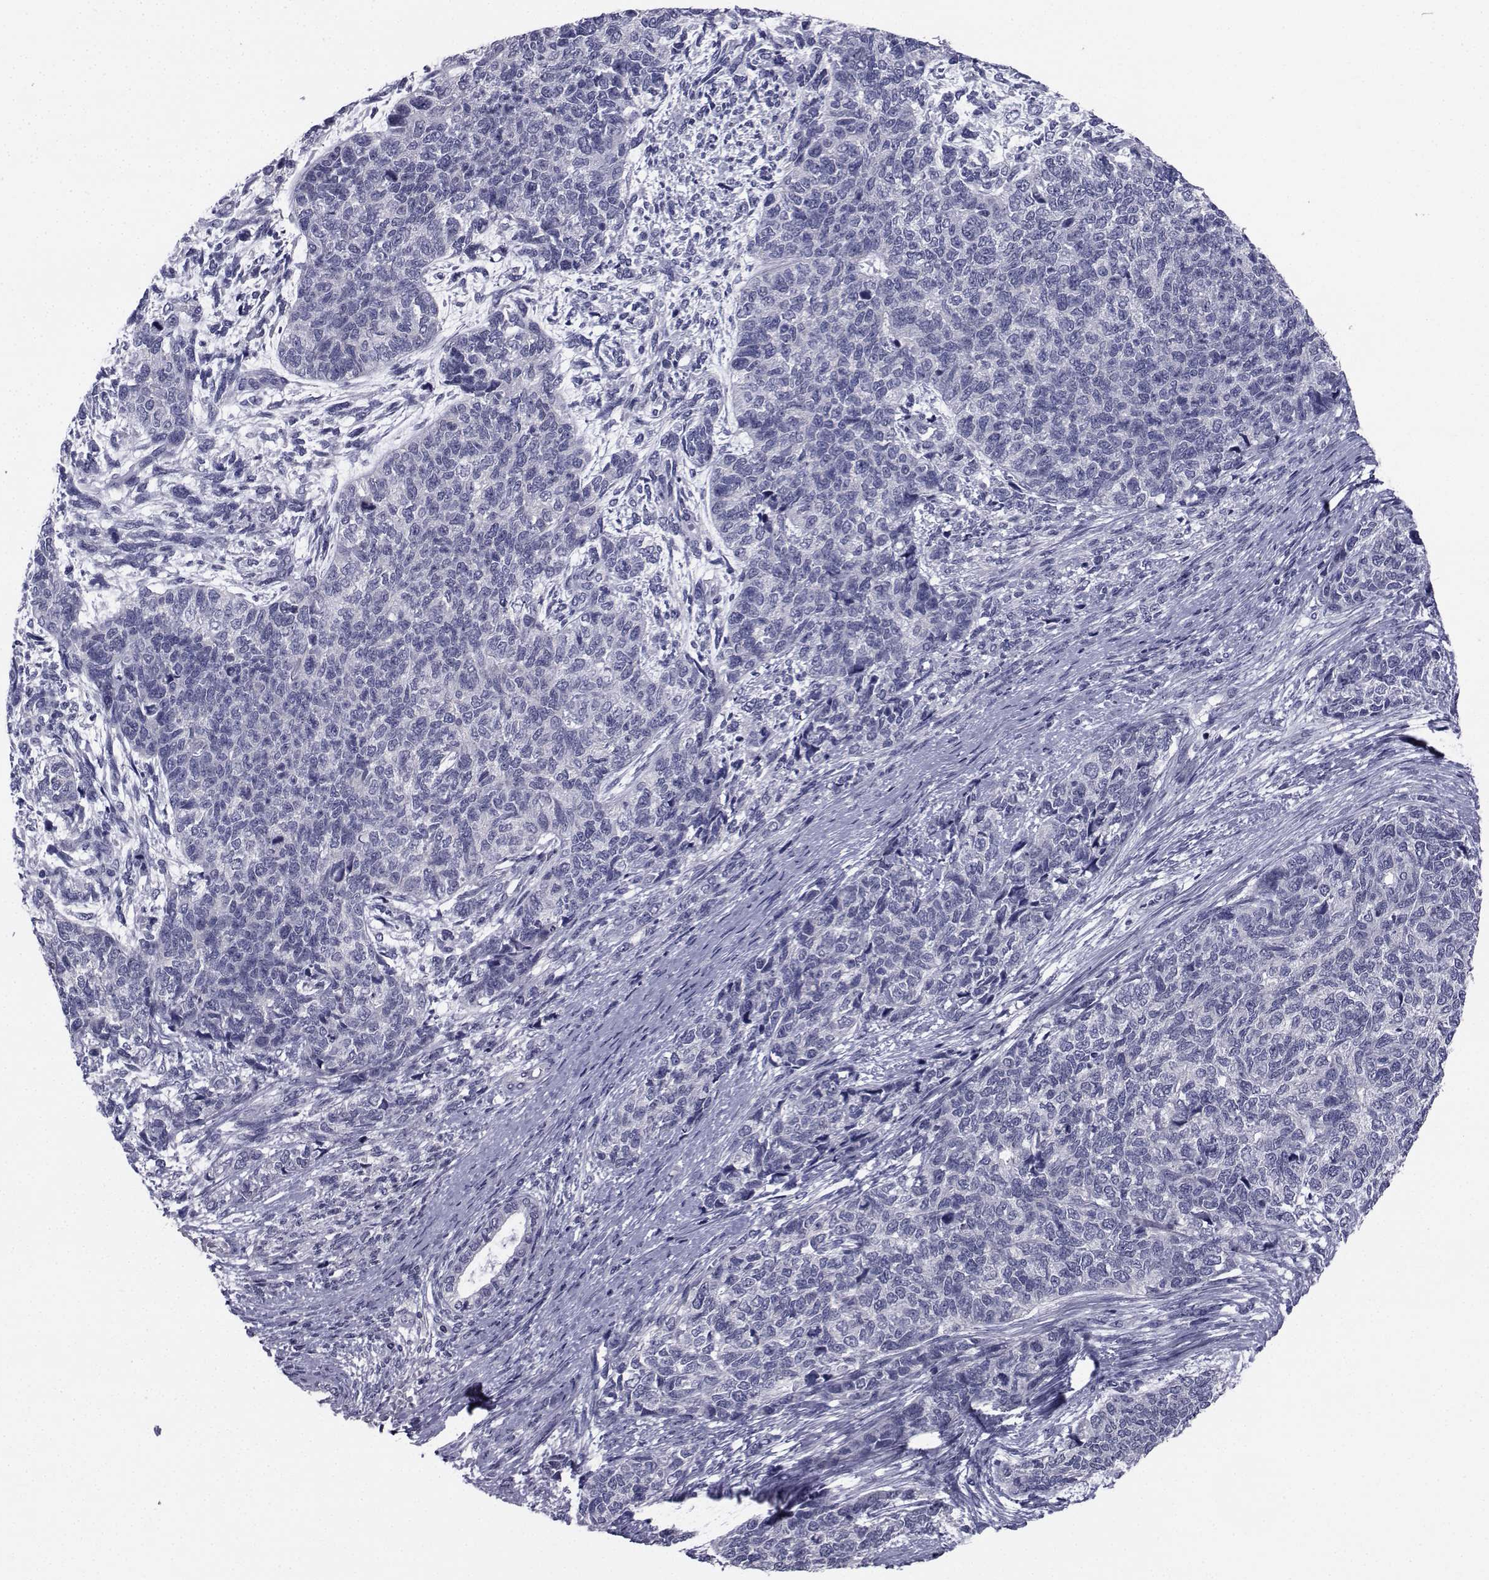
{"staining": {"intensity": "negative", "quantity": "none", "location": "none"}, "tissue": "cervical cancer", "cell_type": "Tumor cells", "image_type": "cancer", "snomed": [{"axis": "morphology", "description": "Squamous cell carcinoma, NOS"}, {"axis": "topography", "description": "Cervix"}], "caption": "An immunohistochemistry photomicrograph of cervical cancer (squamous cell carcinoma) is shown. There is no staining in tumor cells of cervical cancer (squamous cell carcinoma).", "gene": "CHRNA1", "patient": {"sex": "female", "age": 63}}